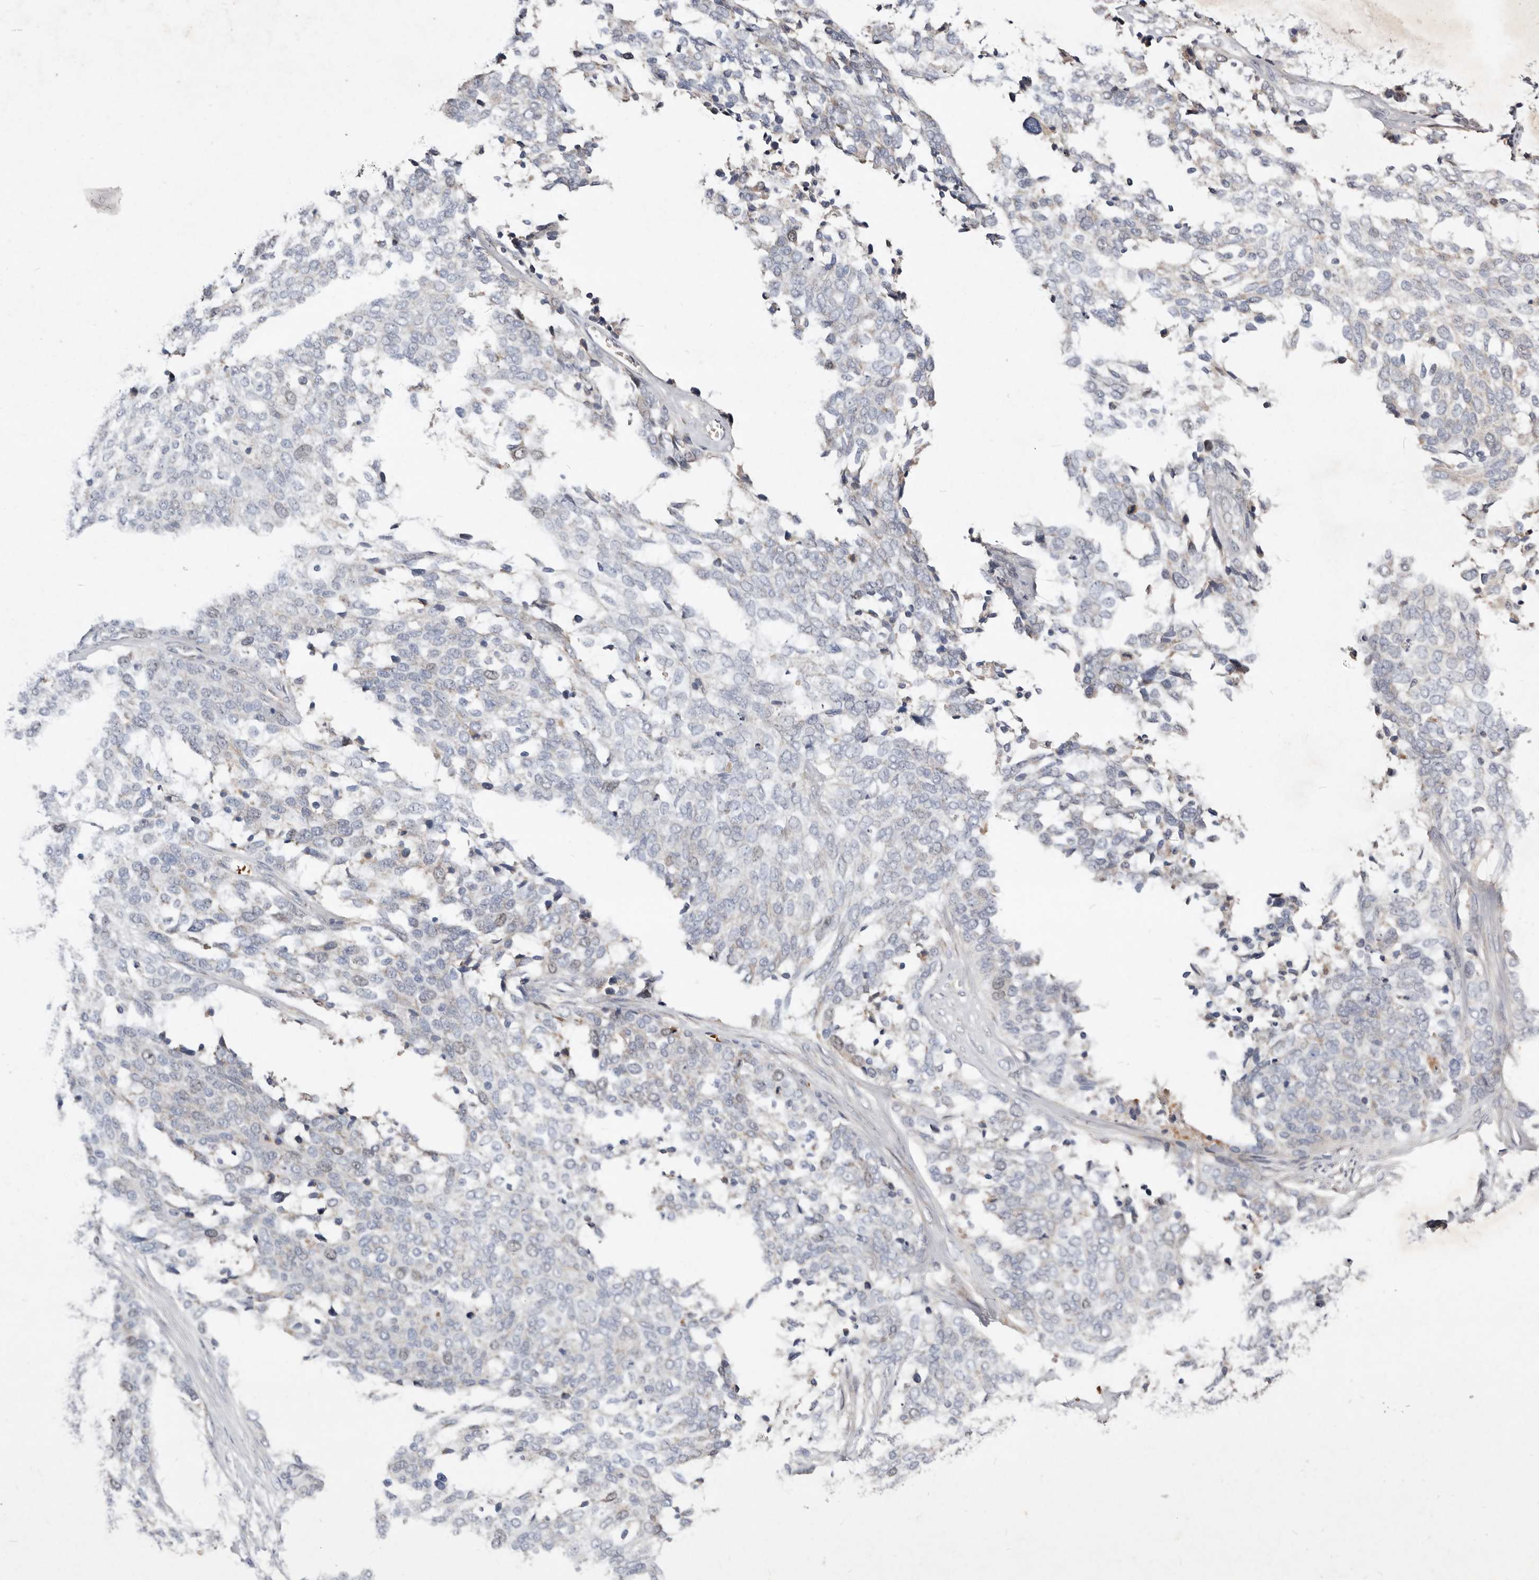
{"staining": {"intensity": "negative", "quantity": "none", "location": "none"}, "tissue": "ovarian cancer", "cell_type": "Tumor cells", "image_type": "cancer", "snomed": [{"axis": "morphology", "description": "Cystadenocarcinoma, serous, NOS"}, {"axis": "topography", "description": "Ovary"}], "caption": "An immunohistochemistry (IHC) photomicrograph of ovarian serous cystadenocarcinoma is shown. There is no staining in tumor cells of ovarian serous cystadenocarcinoma. The staining is performed using DAB (3,3'-diaminobenzidine) brown chromogen with nuclei counter-stained in using hematoxylin.", "gene": "SLC25A20", "patient": {"sex": "female", "age": 44}}